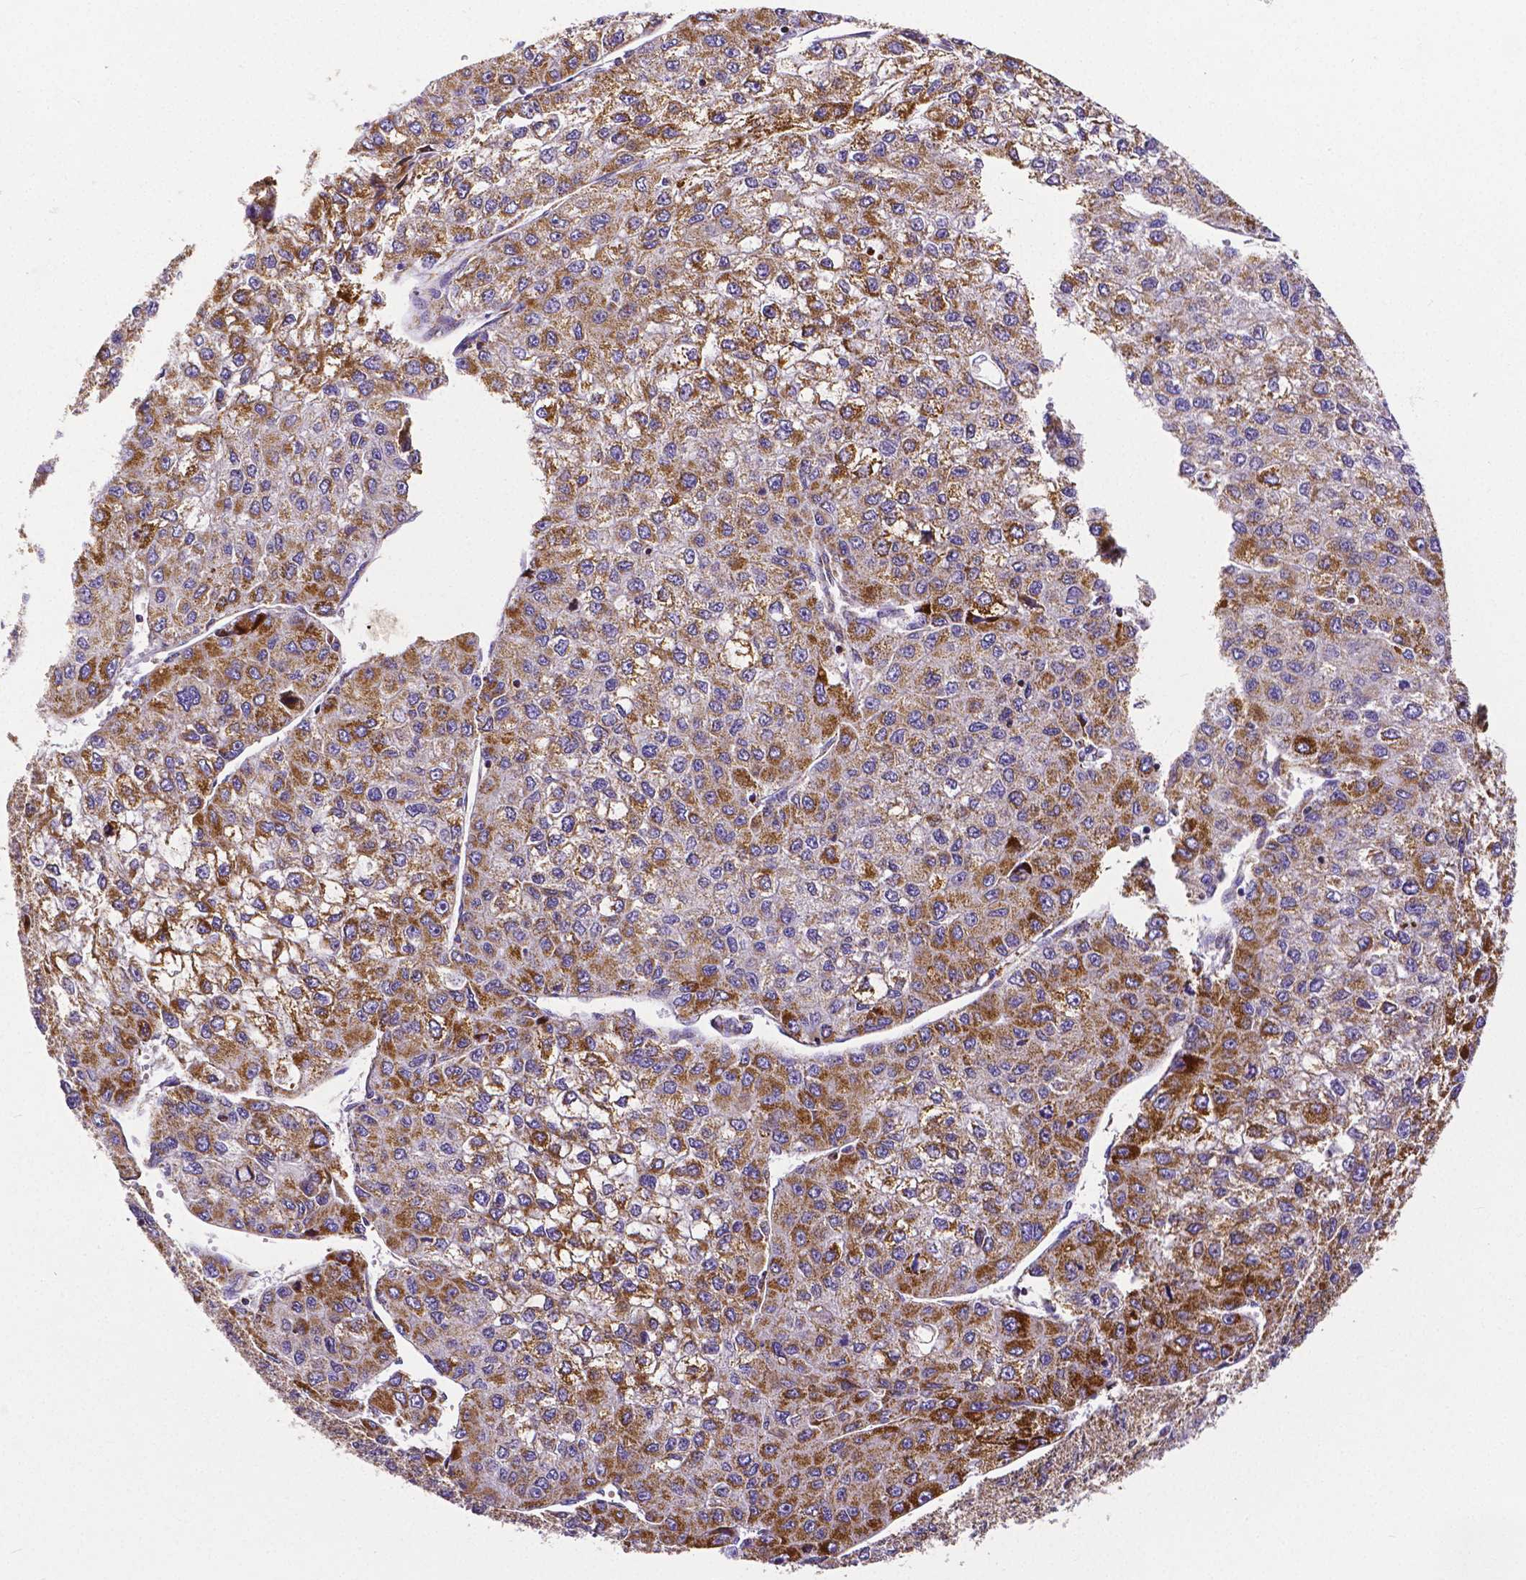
{"staining": {"intensity": "moderate", "quantity": ">75%", "location": "cytoplasmic/membranous"}, "tissue": "liver cancer", "cell_type": "Tumor cells", "image_type": "cancer", "snomed": [{"axis": "morphology", "description": "Carcinoma, Hepatocellular, NOS"}, {"axis": "topography", "description": "Liver"}], "caption": "Moderate cytoplasmic/membranous protein expression is identified in approximately >75% of tumor cells in liver cancer (hepatocellular carcinoma).", "gene": "MACC1", "patient": {"sex": "female", "age": 66}}